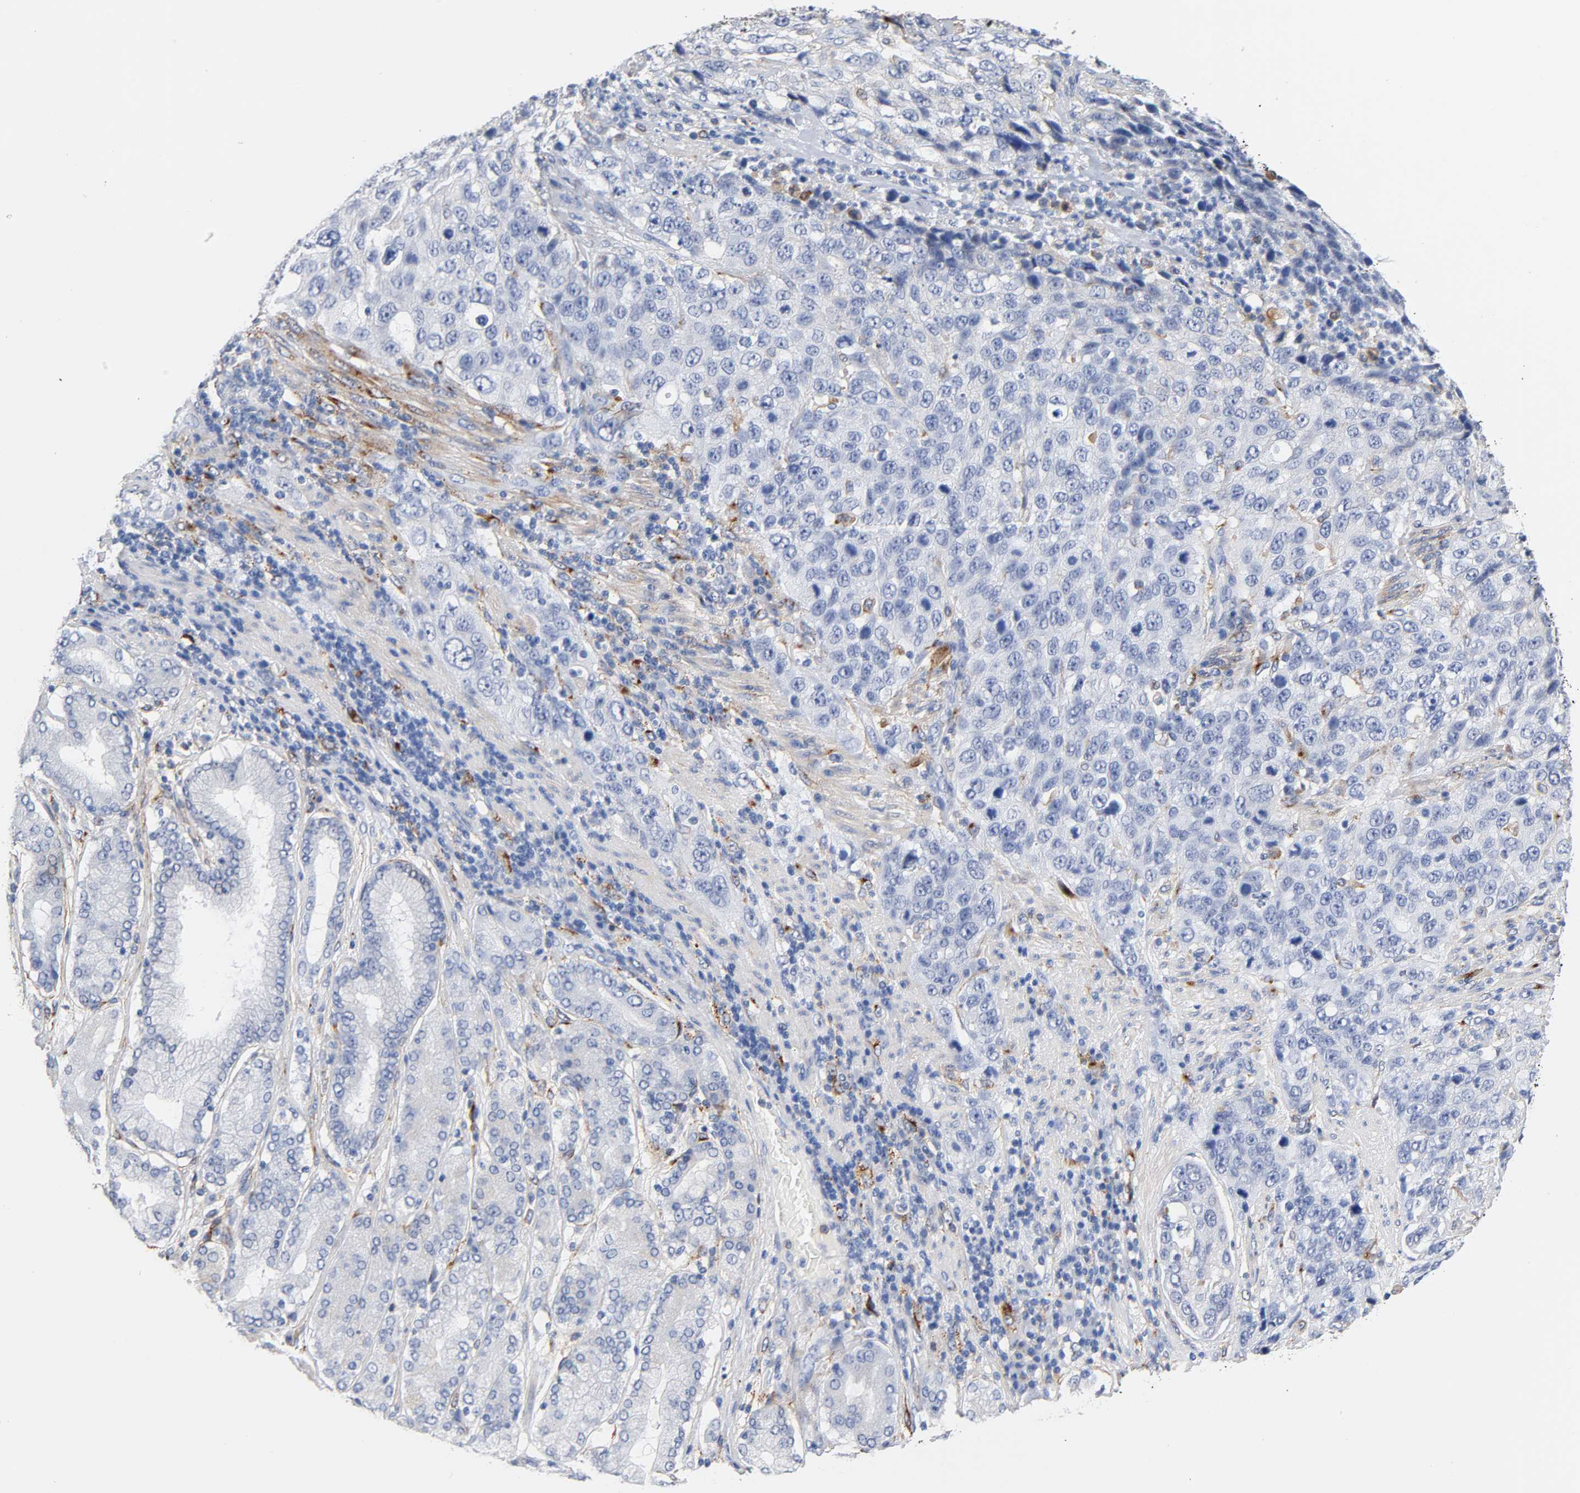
{"staining": {"intensity": "negative", "quantity": "none", "location": "none"}, "tissue": "stomach cancer", "cell_type": "Tumor cells", "image_type": "cancer", "snomed": [{"axis": "morphology", "description": "Normal tissue, NOS"}, {"axis": "morphology", "description": "Adenocarcinoma, NOS"}, {"axis": "topography", "description": "Stomach"}], "caption": "Tumor cells are negative for brown protein staining in stomach cancer. The staining is performed using DAB brown chromogen with nuclei counter-stained in using hematoxylin.", "gene": "LRP1", "patient": {"sex": "male", "age": 48}}